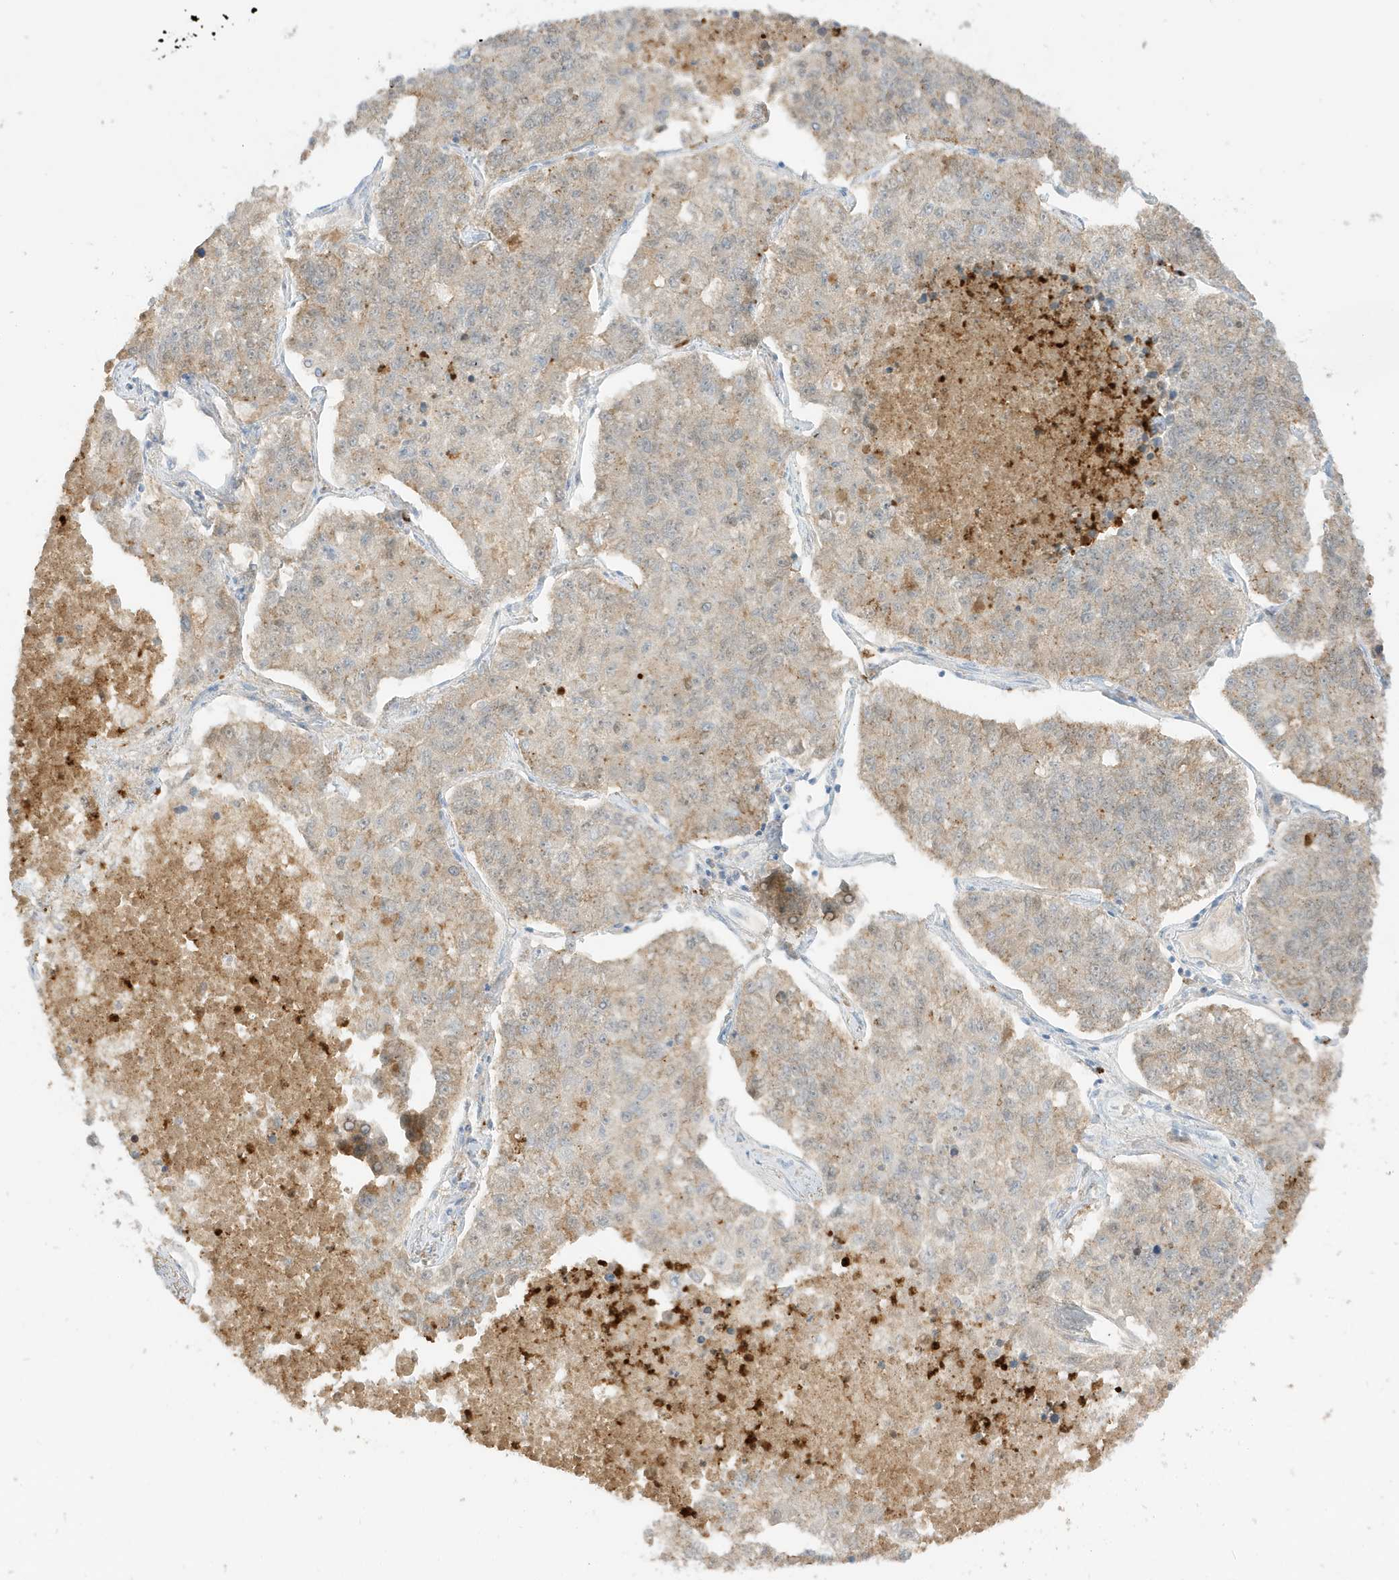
{"staining": {"intensity": "weak", "quantity": "25%-75%", "location": "cytoplasmic/membranous"}, "tissue": "lung cancer", "cell_type": "Tumor cells", "image_type": "cancer", "snomed": [{"axis": "morphology", "description": "Adenocarcinoma, NOS"}, {"axis": "topography", "description": "Lung"}], "caption": "Protein expression analysis of adenocarcinoma (lung) reveals weak cytoplasmic/membranous staining in approximately 25%-75% of tumor cells.", "gene": "GCA", "patient": {"sex": "male", "age": 49}}